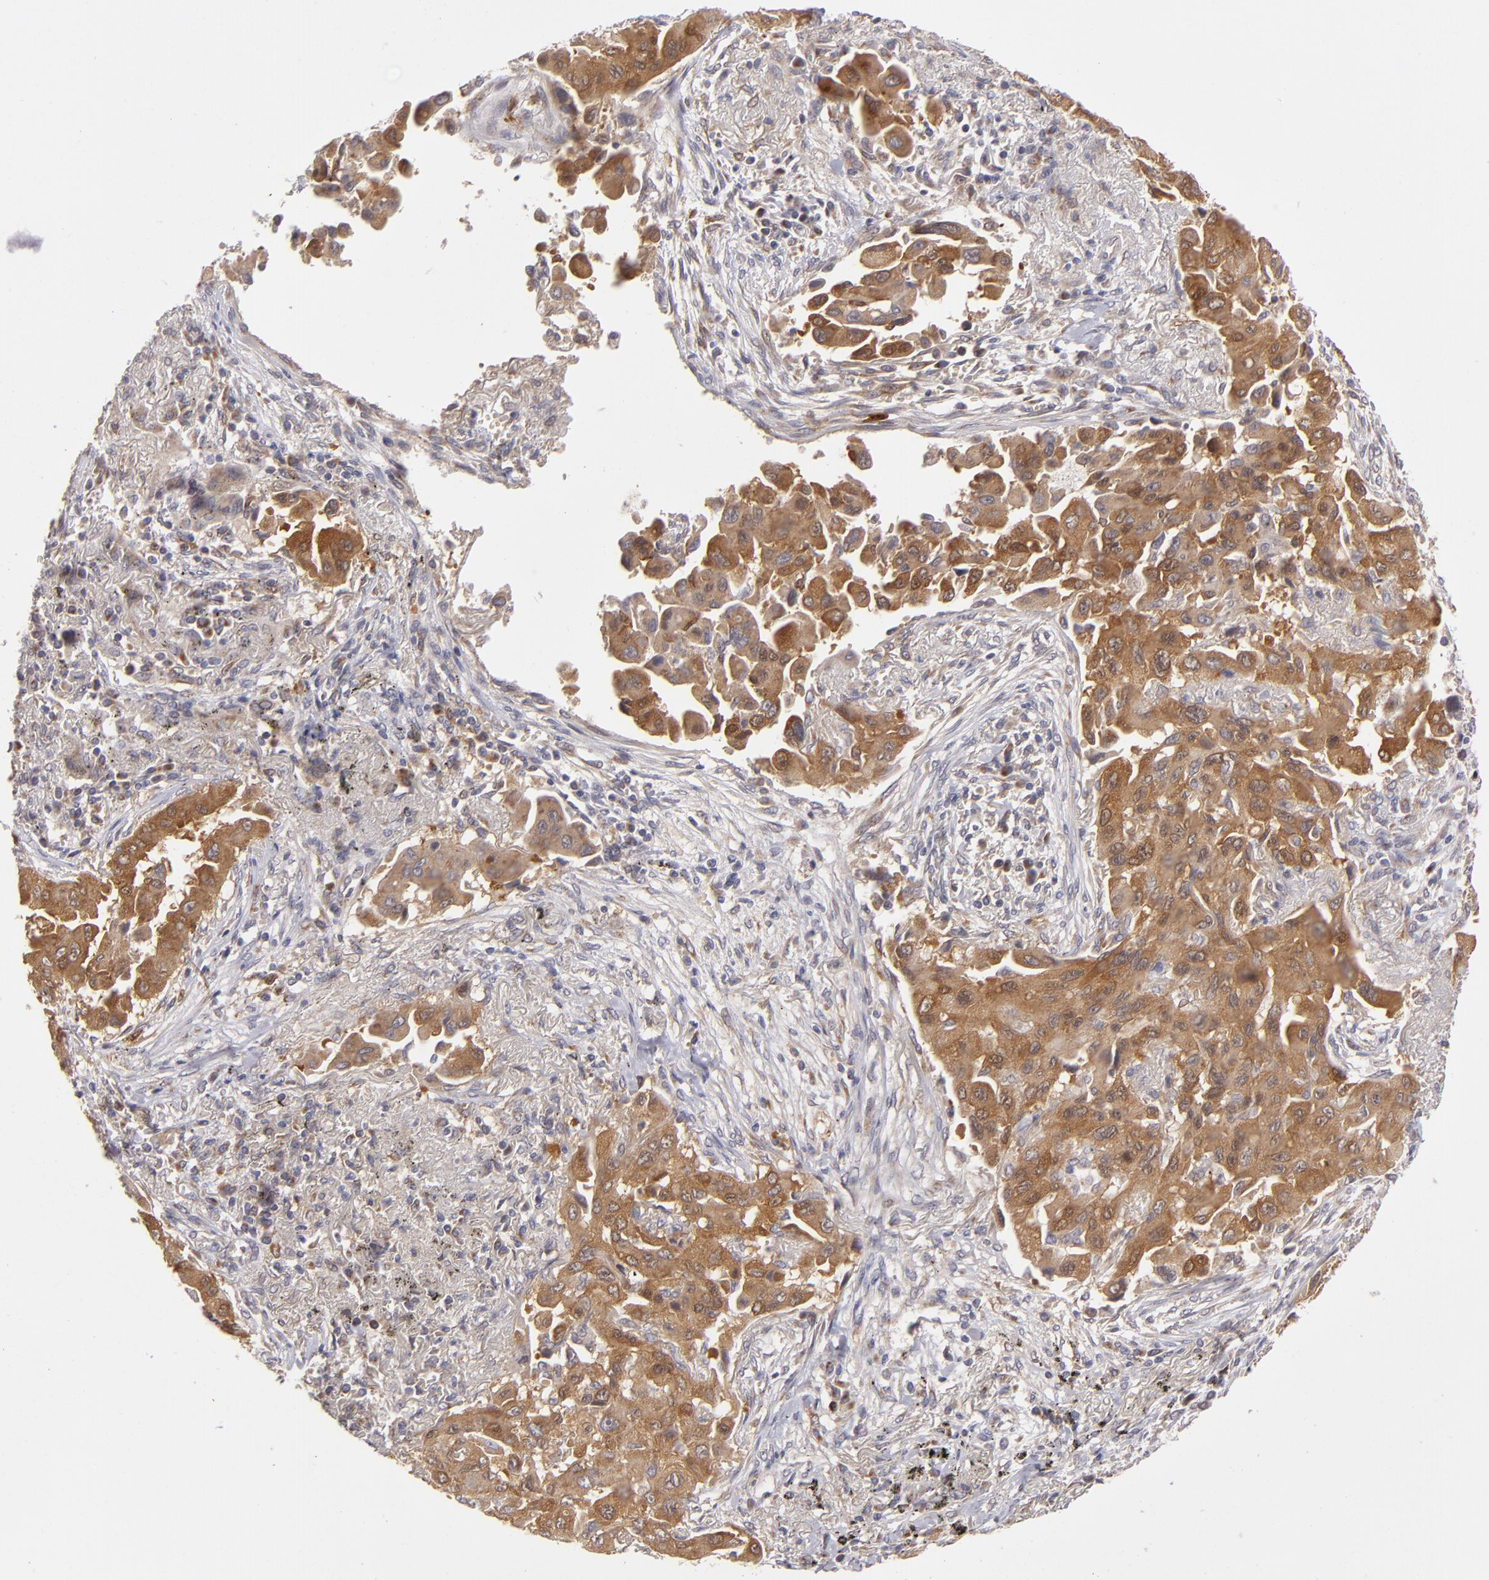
{"staining": {"intensity": "moderate", "quantity": ">75%", "location": "cytoplasmic/membranous"}, "tissue": "lung cancer", "cell_type": "Tumor cells", "image_type": "cancer", "snomed": [{"axis": "morphology", "description": "Adenocarcinoma, NOS"}, {"axis": "topography", "description": "Lung"}], "caption": "Human lung cancer stained with a protein marker shows moderate staining in tumor cells.", "gene": "SH2D4A", "patient": {"sex": "male", "age": 68}}